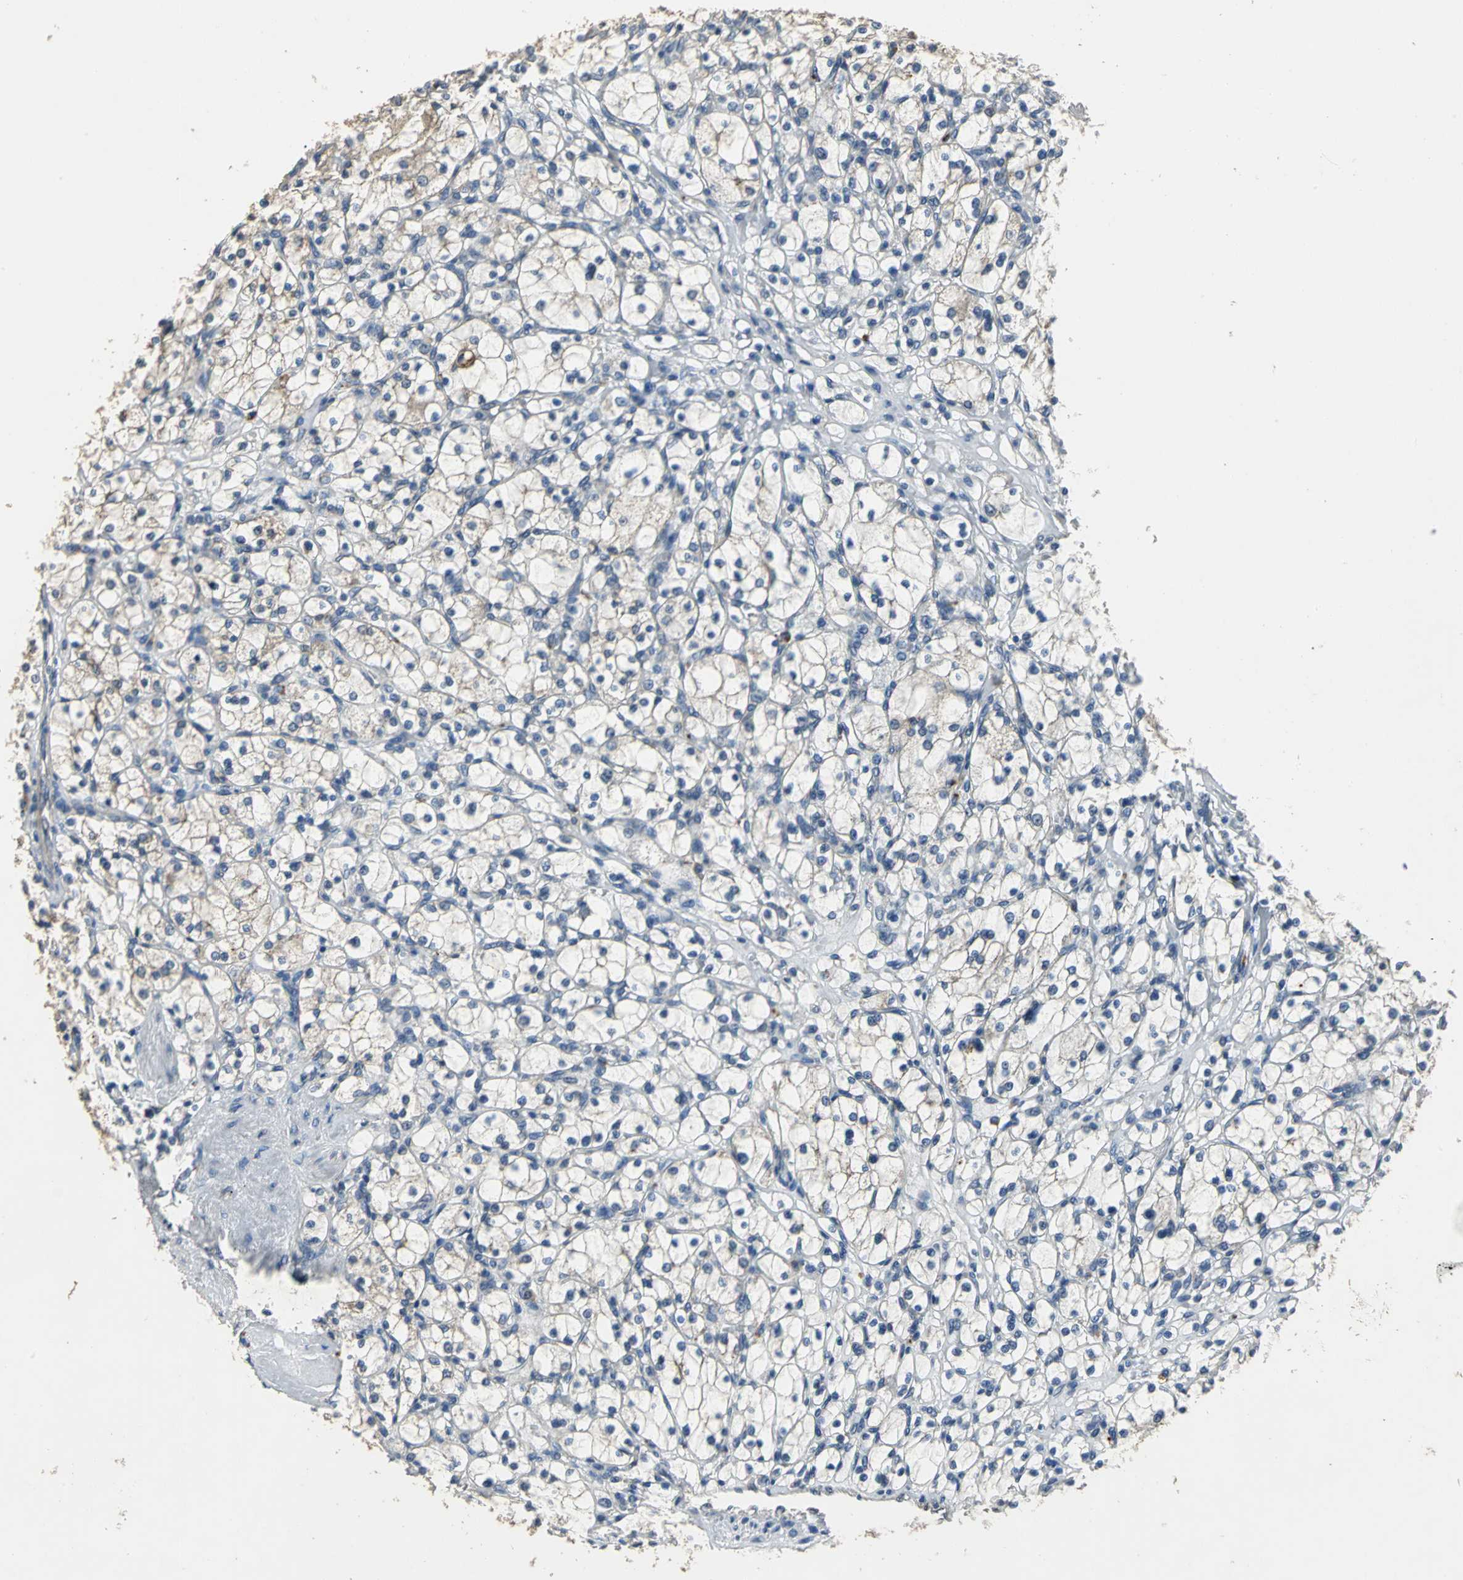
{"staining": {"intensity": "weak", "quantity": "25%-75%", "location": "cytoplasmic/membranous"}, "tissue": "renal cancer", "cell_type": "Tumor cells", "image_type": "cancer", "snomed": [{"axis": "morphology", "description": "Adenocarcinoma, NOS"}, {"axis": "topography", "description": "Kidney"}], "caption": "This image reveals adenocarcinoma (renal) stained with immunohistochemistry to label a protein in brown. The cytoplasmic/membranous of tumor cells show weak positivity for the protein. Nuclei are counter-stained blue.", "gene": "OCLN", "patient": {"sex": "female", "age": 83}}